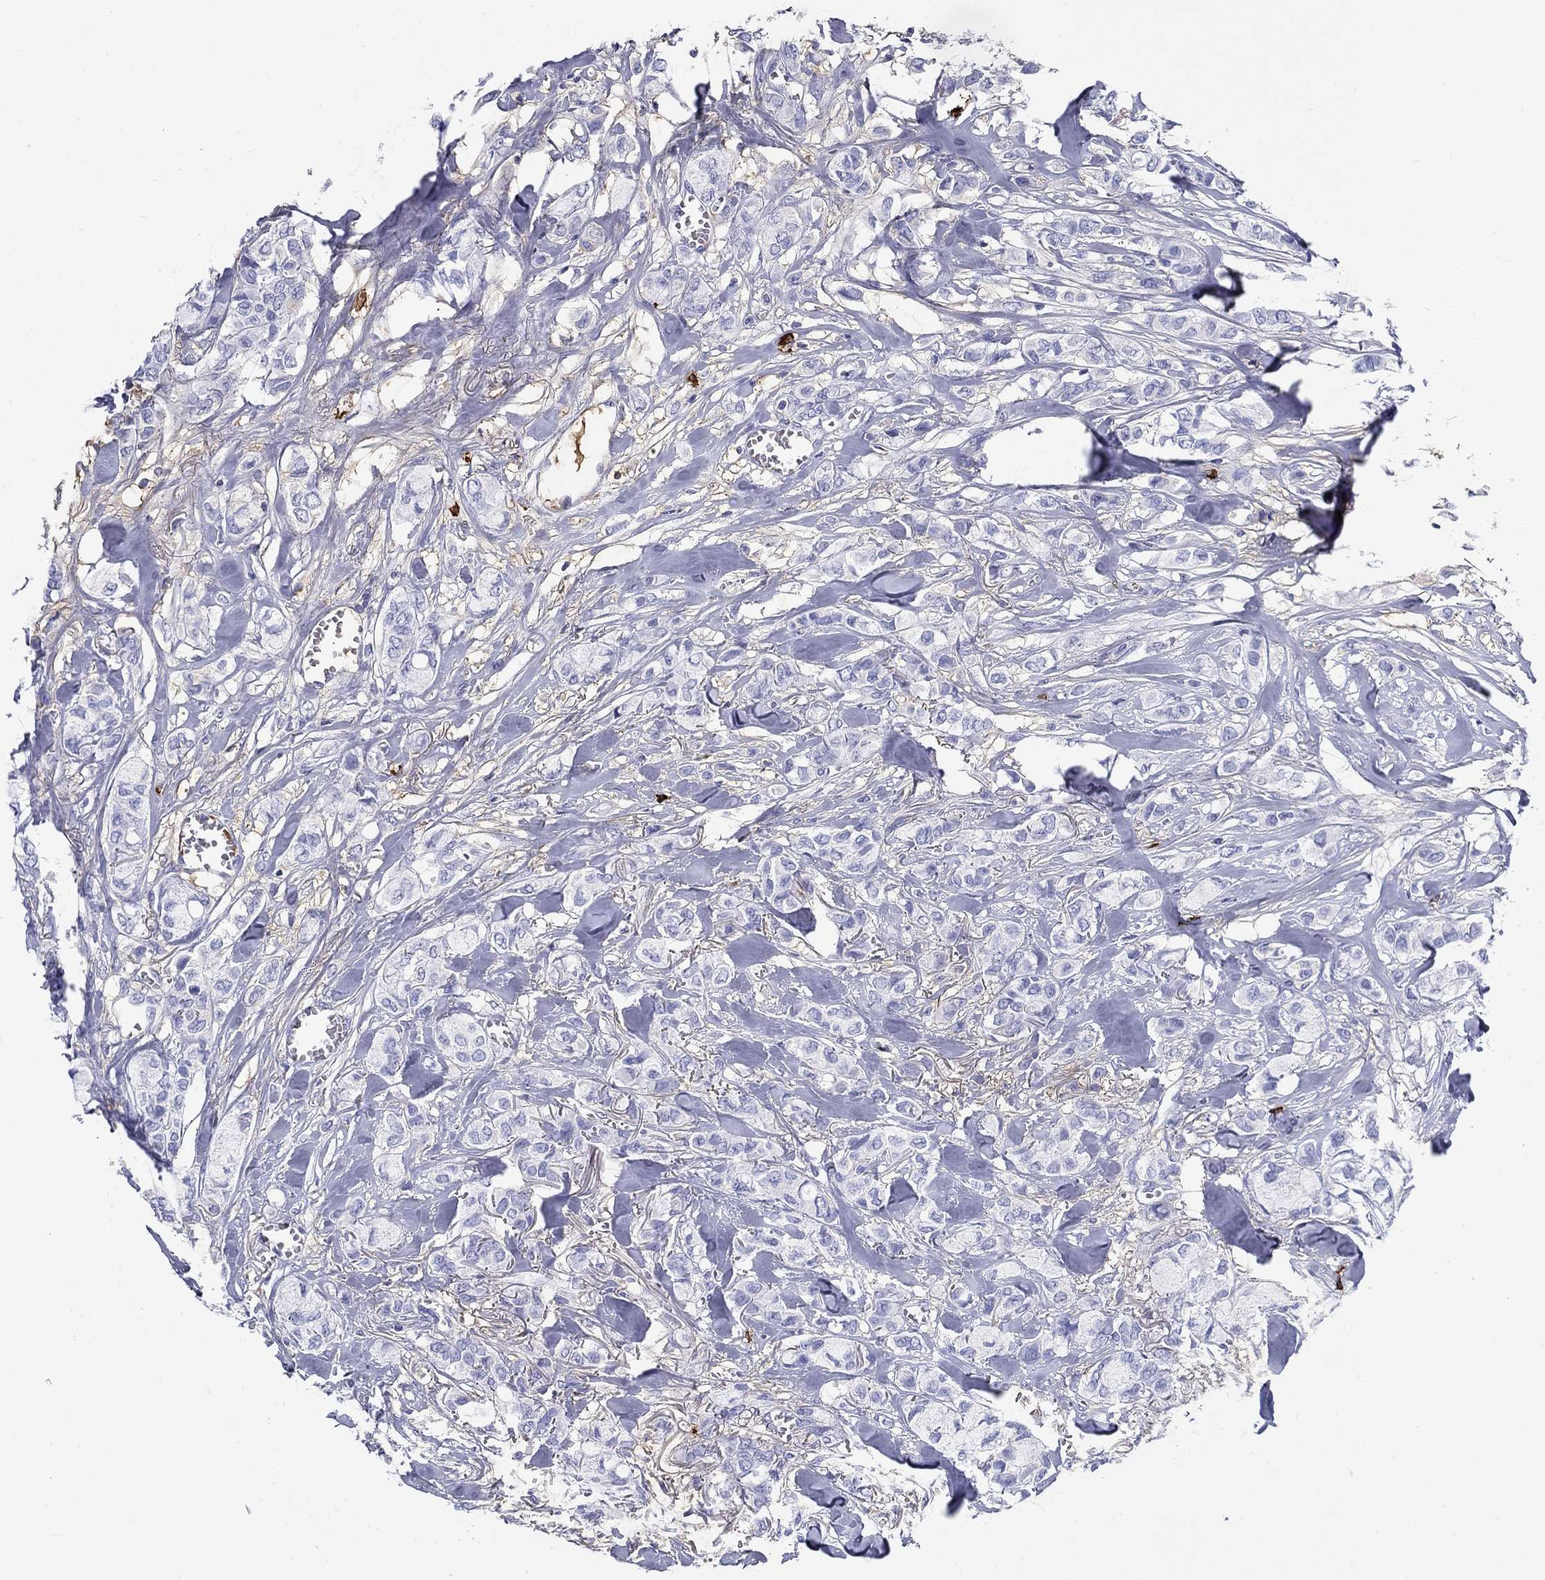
{"staining": {"intensity": "negative", "quantity": "none", "location": "none"}, "tissue": "breast cancer", "cell_type": "Tumor cells", "image_type": "cancer", "snomed": [{"axis": "morphology", "description": "Duct carcinoma"}, {"axis": "topography", "description": "Breast"}], "caption": "The micrograph reveals no staining of tumor cells in breast infiltrating ductal carcinoma.", "gene": "CD40LG", "patient": {"sex": "female", "age": 85}}